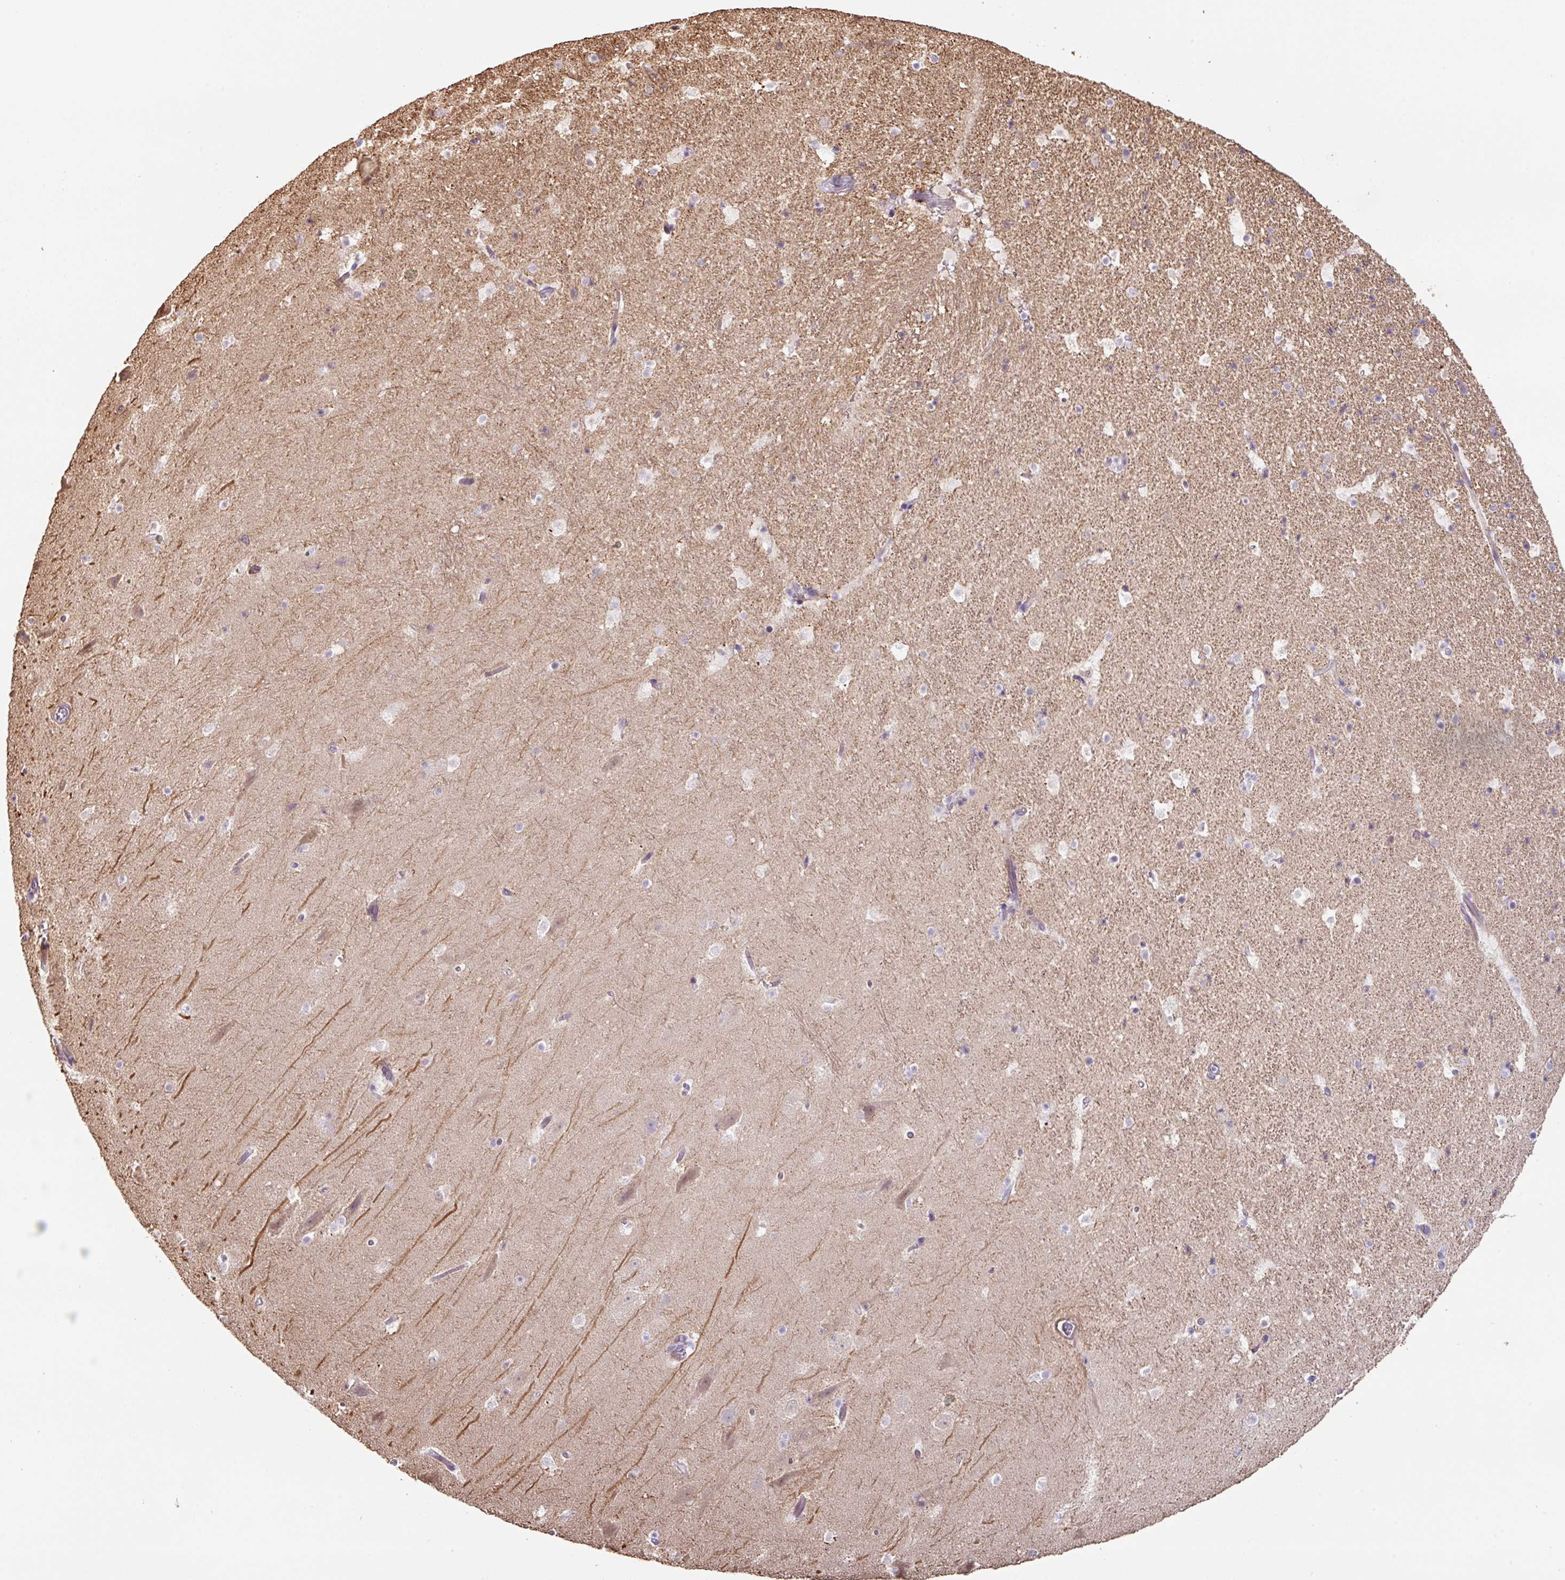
{"staining": {"intensity": "negative", "quantity": "none", "location": "none"}, "tissue": "hippocampus", "cell_type": "Glial cells", "image_type": "normal", "snomed": [{"axis": "morphology", "description": "Normal tissue, NOS"}, {"axis": "topography", "description": "Hippocampus"}], "caption": "Micrograph shows no significant protein staining in glial cells of benign hippocampus.", "gene": "MRRF", "patient": {"sex": "male", "age": 37}}